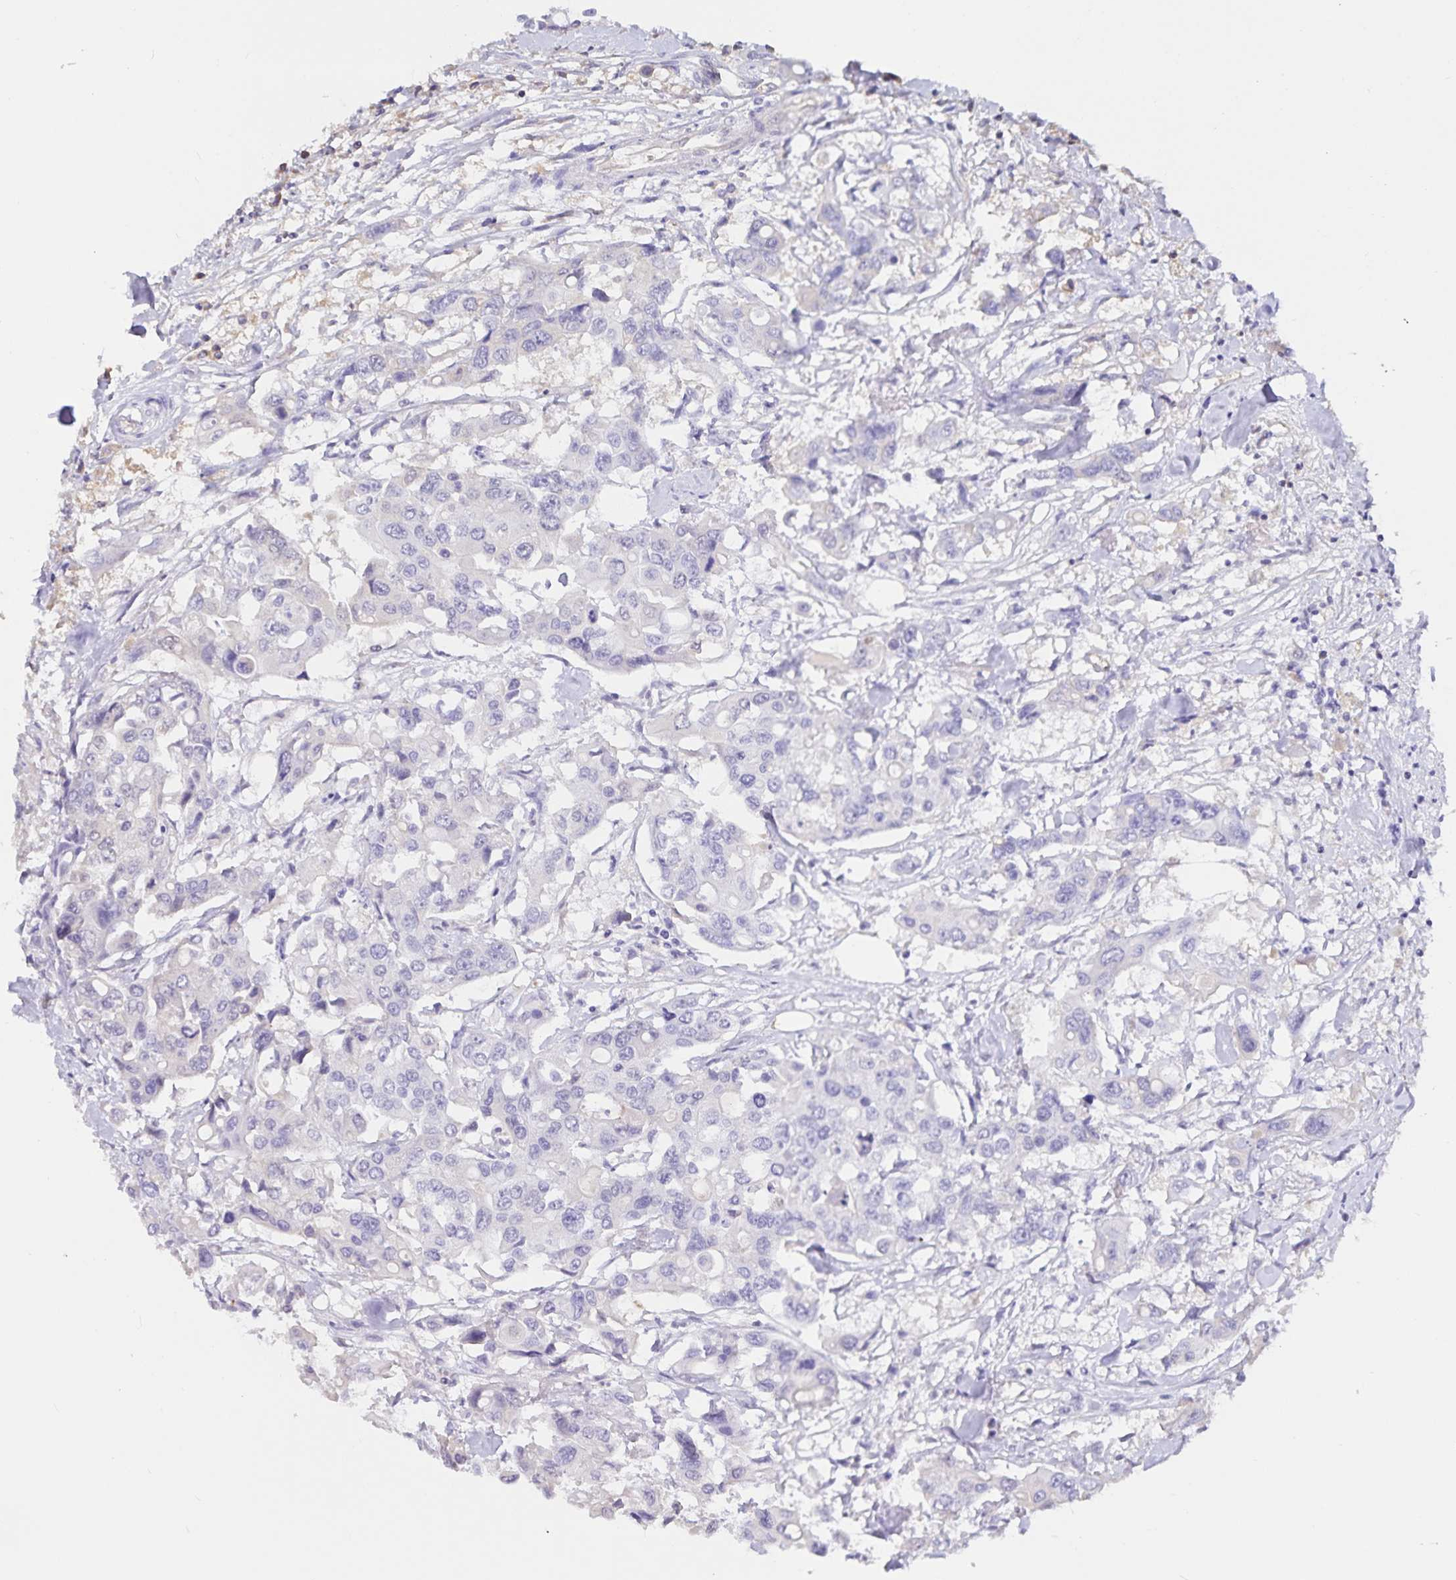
{"staining": {"intensity": "negative", "quantity": "none", "location": "none"}, "tissue": "colorectal cancer", "cell_type": "Tumor cells", "image_type": "cancer", "snomed": [{"axis": "morphology", "description": "Adenocarcinoma, NOS"}, {"axis": "topography", "description": "Colon"}], "caption": "A high-resolution micrograph shows immunohistochemistry staining of colorectal cancer, which exhibits no significant expression in tumor cells.", "gene": "FGG", "patient": {"sex": "male", "age": 77}}